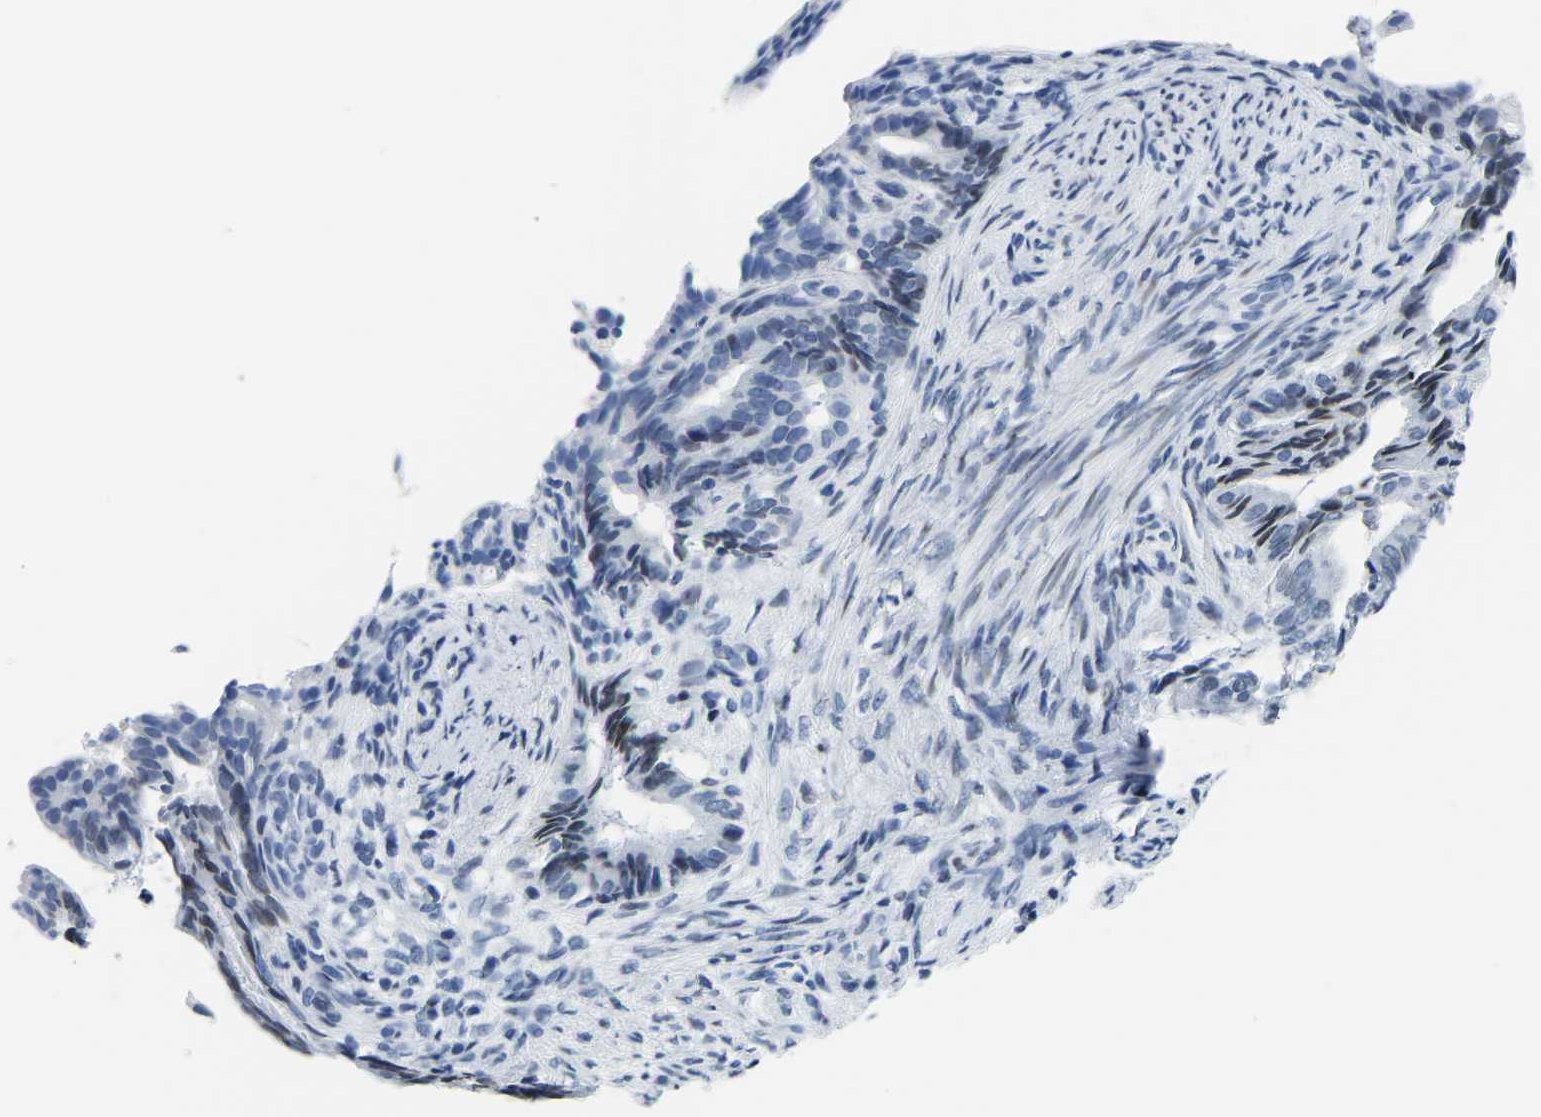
{"staining": {"intensity": "weak", "quantity": "<25%", "location": "nuclear"}, "tissue": "endometrial cancer", "cell_type": "Tumor cells", "image_type": "cancer", "snomed": [{"axis": "morphology", "description": "Adenocarcinoma, NOS"}, {"axis": "topography", "description": "Endometrium"}], "caption": "This is an immunohistochemistry histopathology image of endometrial cancer. There is no positivity in tumor cells.", "gene": "UPK3A", "patient": {"sex": "female", "age": 58}}